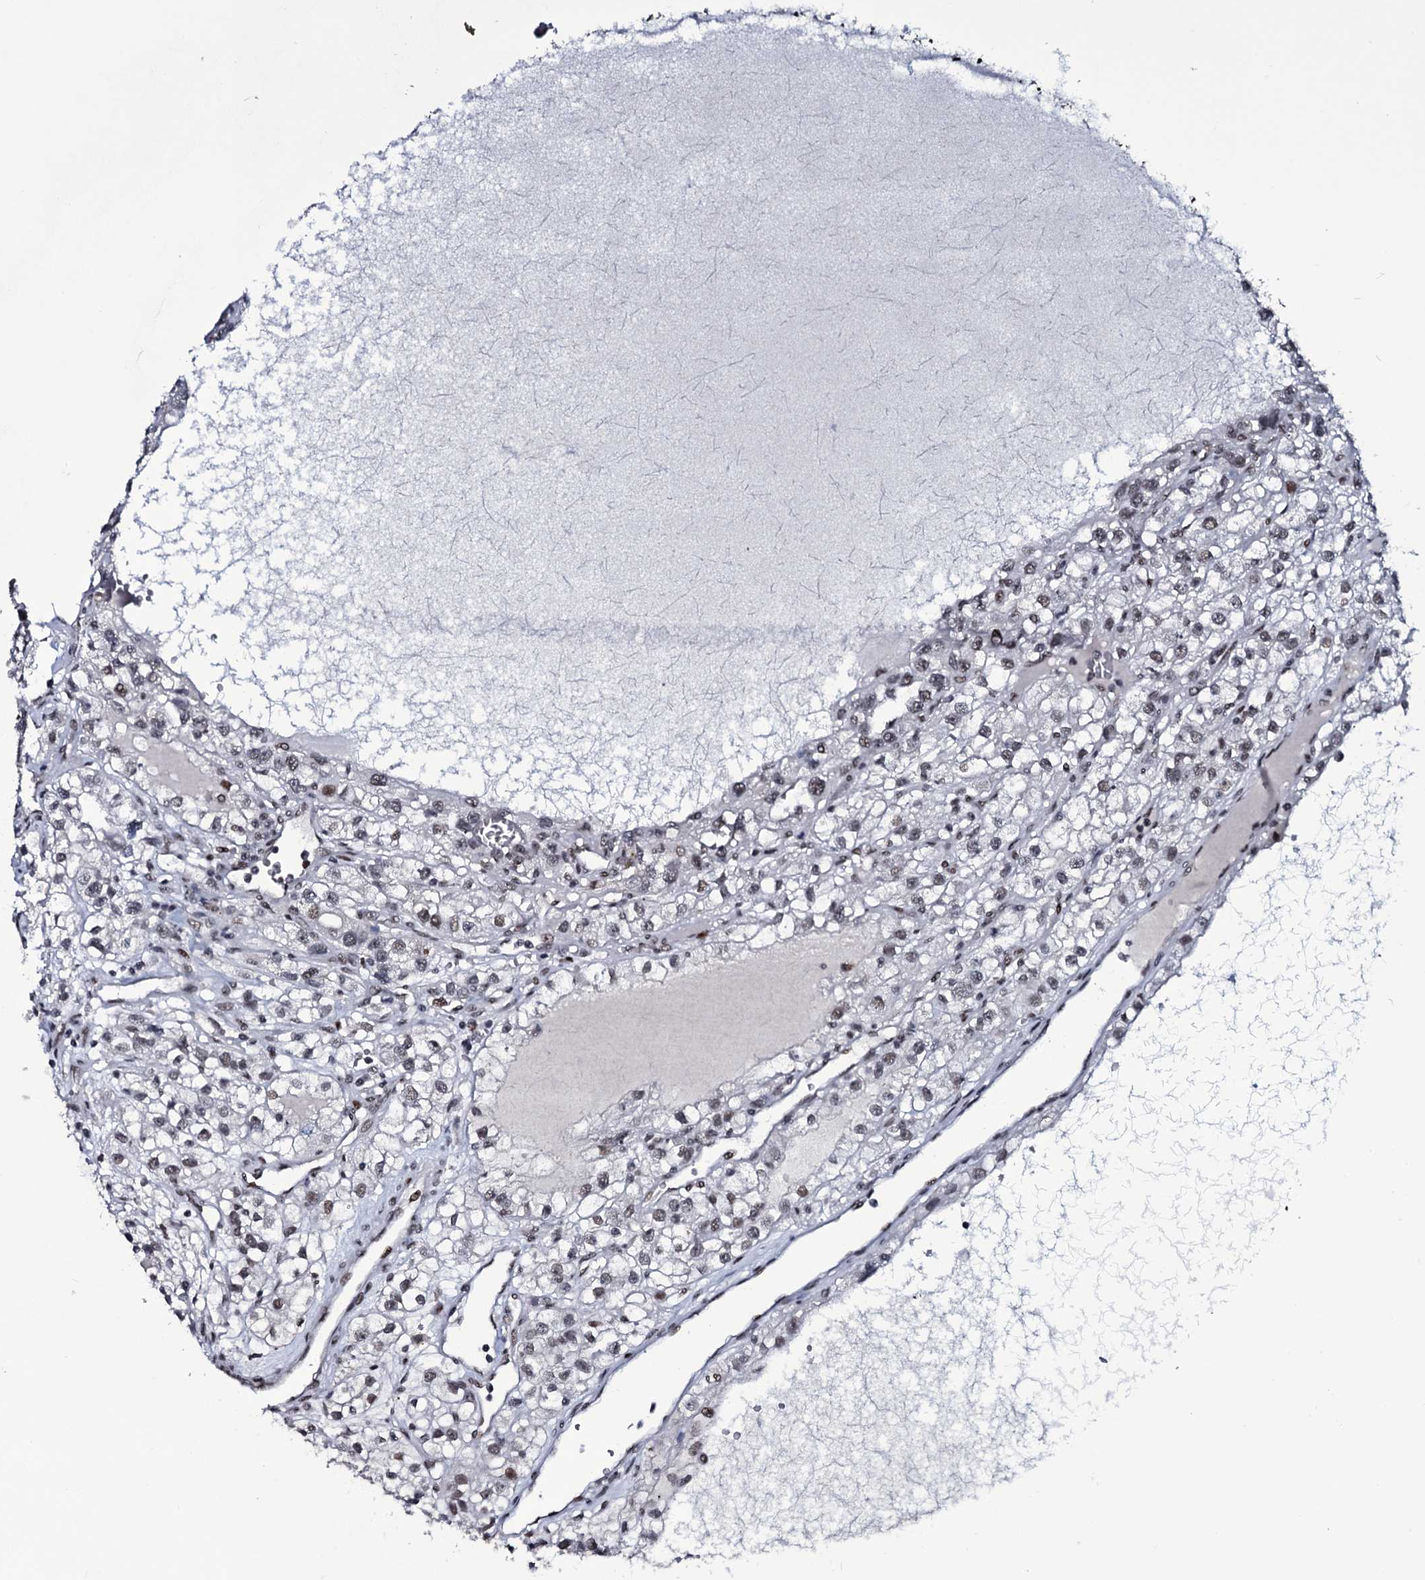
{"staining": {"intensity": "weak", "quantity": "<25%", "location": "nuclear"}, "tissue": "renal cancer", "cell_type": "Tumor cells", "image_type": "cancer", "snomed": [{"axis": "morphology", "description": "Adenocarcinoma, NOS"}, {"axis": "topography", "description": "Kidney"}], "caption": "Immunohistochemistry (IHC) of renal cancer displays no positivity in tumor cells.", "gene": "ZMIZ2", "patient": {"sex": "female", "age": 57}}